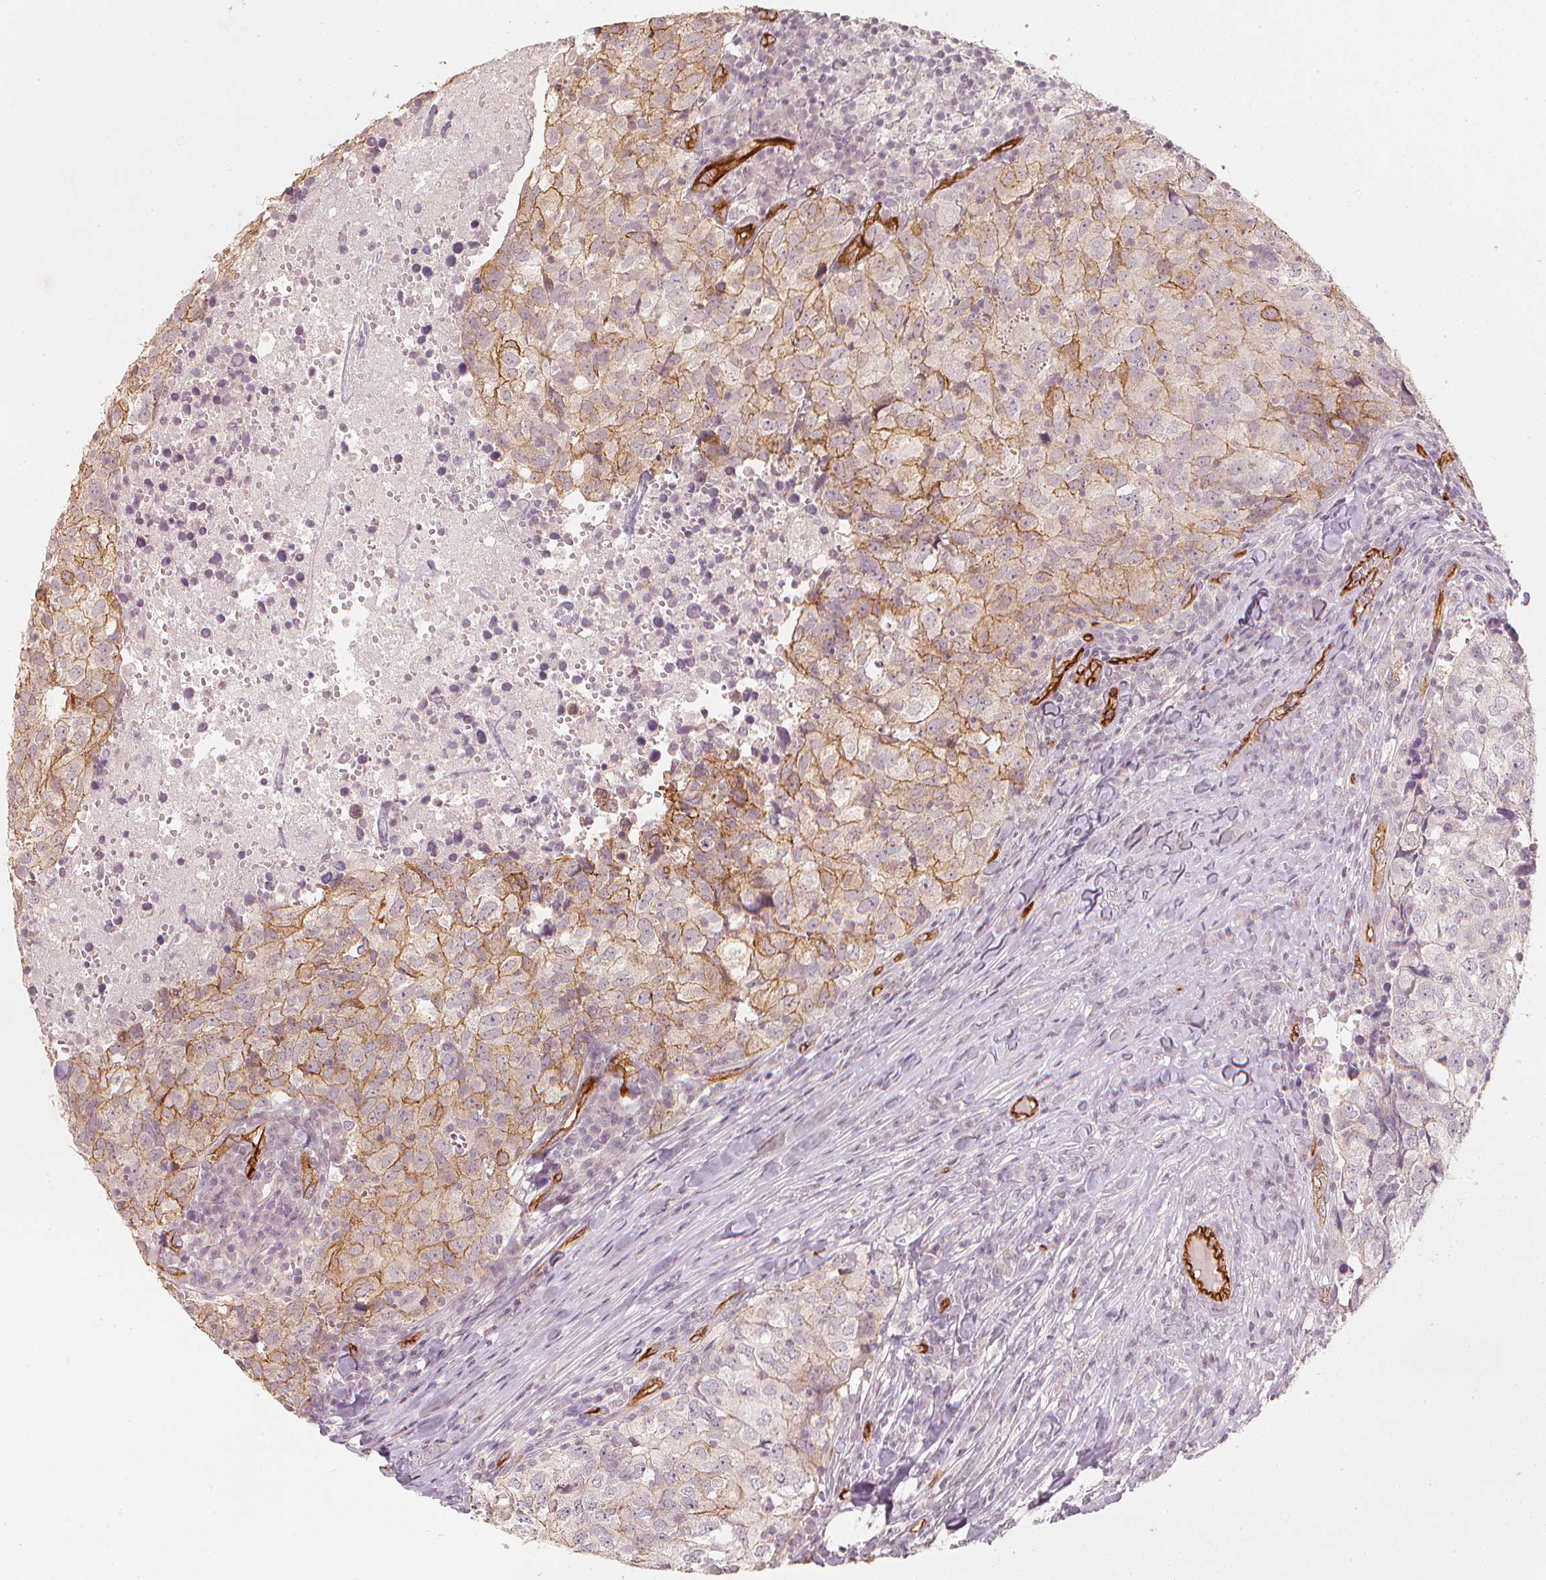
{"staining": {"intensity": "moderate", "quantity": "<25%", "location": "cytoplasmic/membranous"}, "tissue": "breast cancer", "cell_type": "Tumor cells", "image_type": "cancer", "snomed": [{"axis": "morphology", "description": "Duct carcinoma"}, {"axis": "topography", "description": "Breast"}], "caption": "This micrograph reveals immunohistochemistry staining of breast cancer, with low moderate cytoplasmic/membranous expression in about <25% of tumor cells.", "gene": "CIB1", "patient": {"sex": "female", "age": 30}}